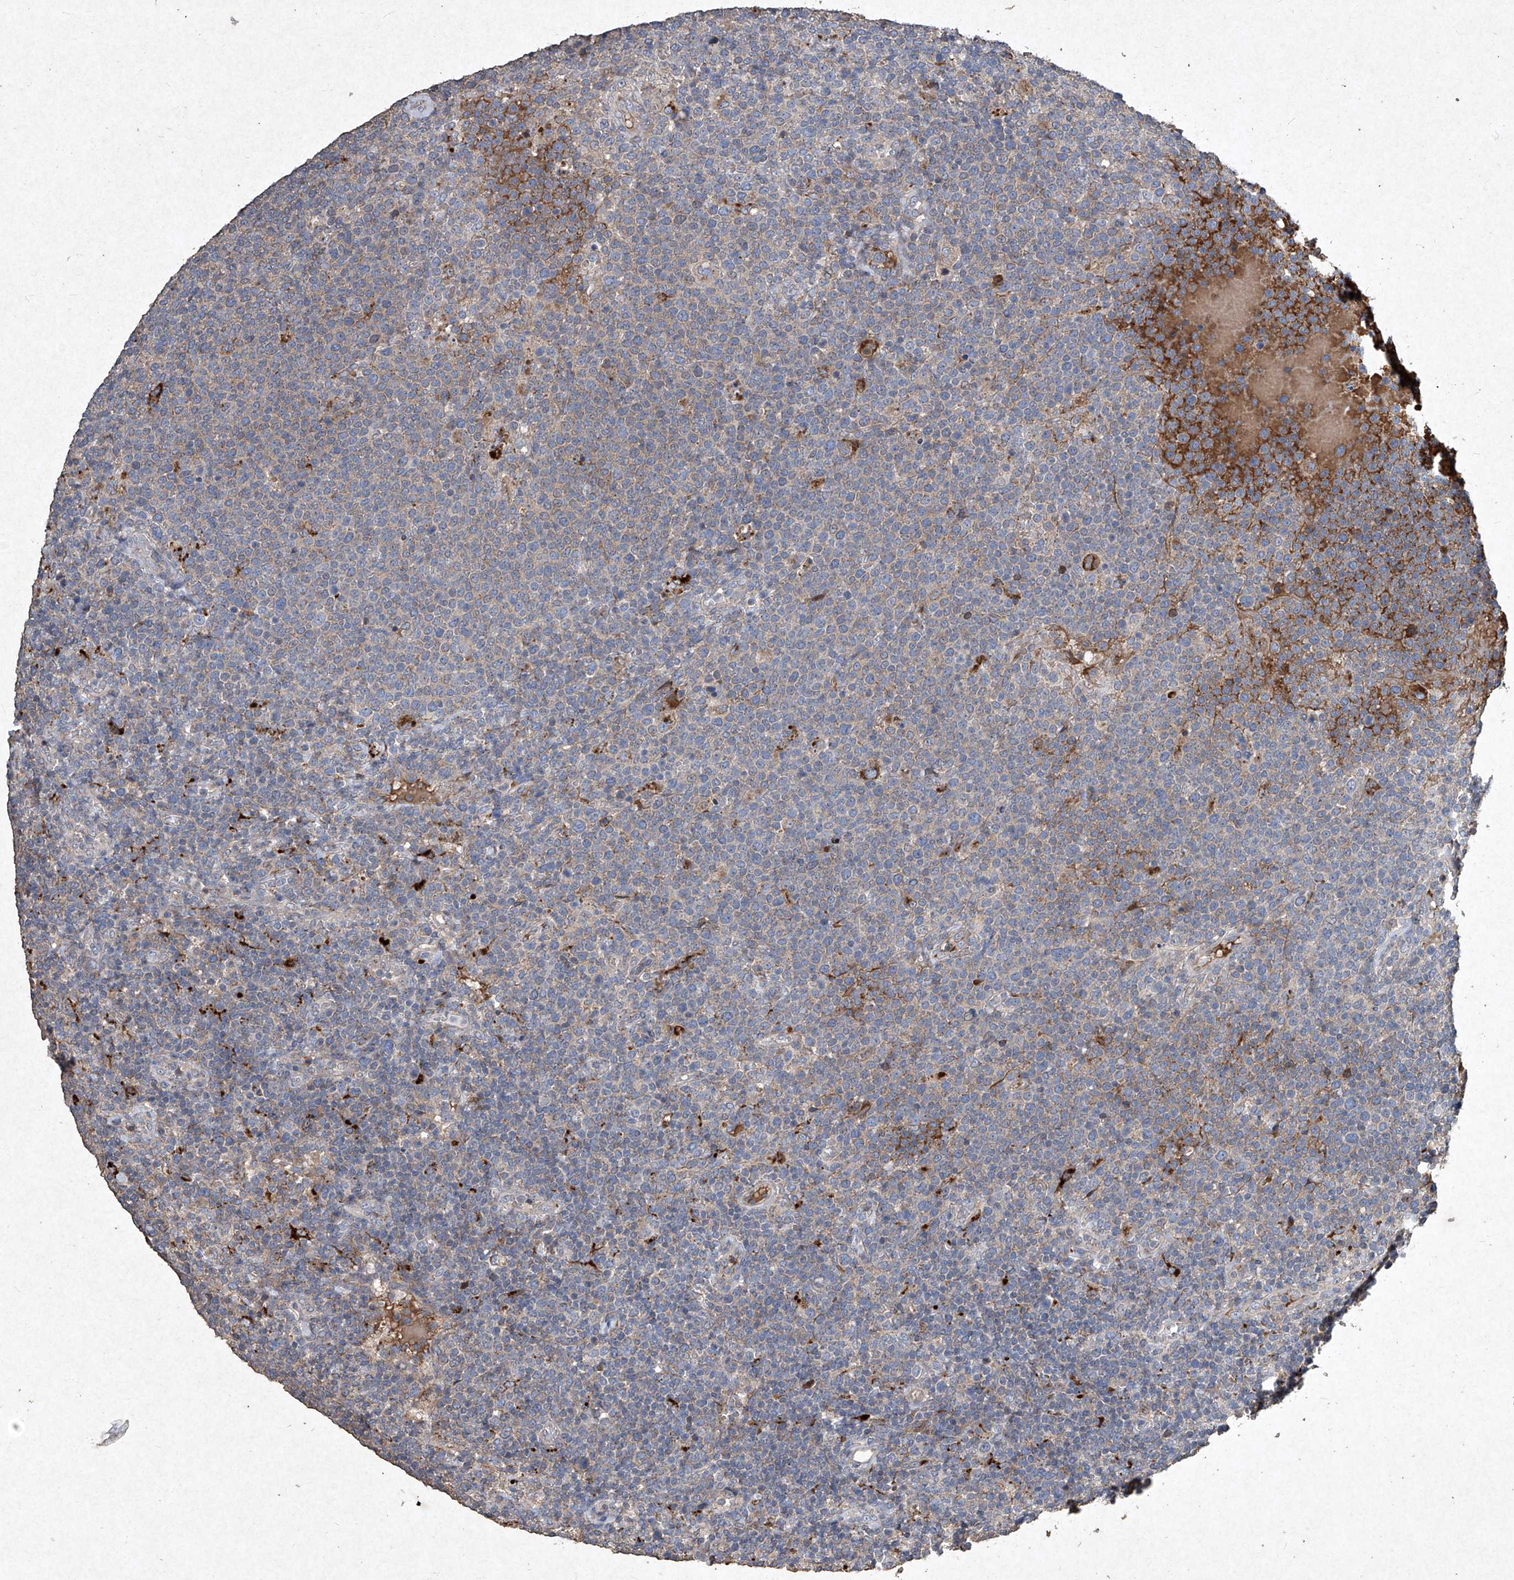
{"staining": {"intensity": "strong", "quantity": "<25%", "location": "cytoplasmic/membranous"}, "tissue": "lymphoma", "cell_type": "Tumor cells", "image_type": "cancer", "snomed": [{"axis": "morphology", "description": "Malignant lymphoma, non-Hodgkin's type, High grade"}, {"axis": "topography", "description": "Lymph node"}], "caption": "Lymphoma stained with DAB (3,3'-diaminobenzidine) immunohistochemistry exhibits medium levels of strong cytoplasmic/membranous staining in about <25% of tumor cells.", "gene": "MED16", "patient": {"sex": "male", "age": 61}}